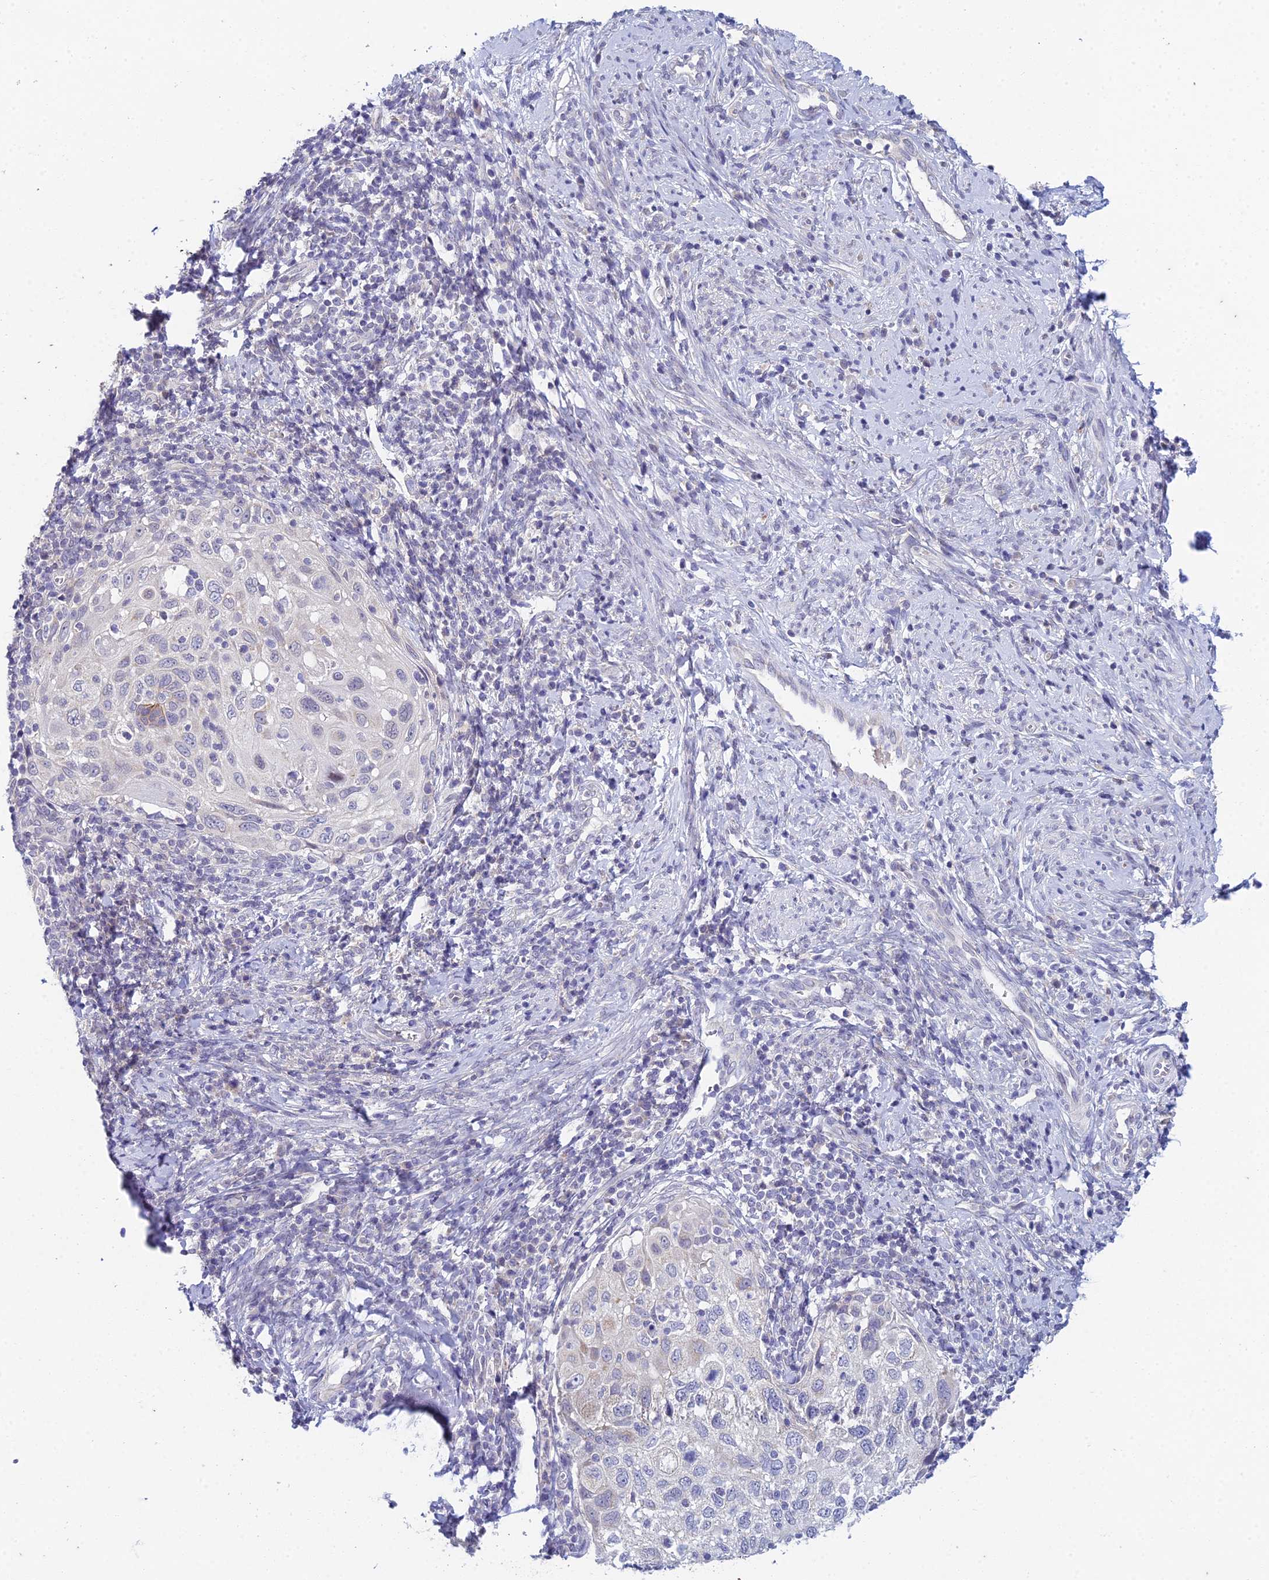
{"staining": {"intensity": "strong", "quantity": "25%-75%", "location": "cytoplasmic/membranous"}, "tissue": "cervical cancer", "cell_type": "Tumor cells", "image_type": "cancer", "snomed": [{"axis": "morphology", "description": "Squamous cell carcinoma, NOS"}, {"axis": "topography", "description": "Cervix"}], "caption": "The immunohistochemical stain highlights strong cytoplasmic/membranous staining in tumor cells of cervical cancer (squamous cell carcinoma) tissue.", "gene": "EEF2KMT", "patient": {"sex": "female", "age": 70}}